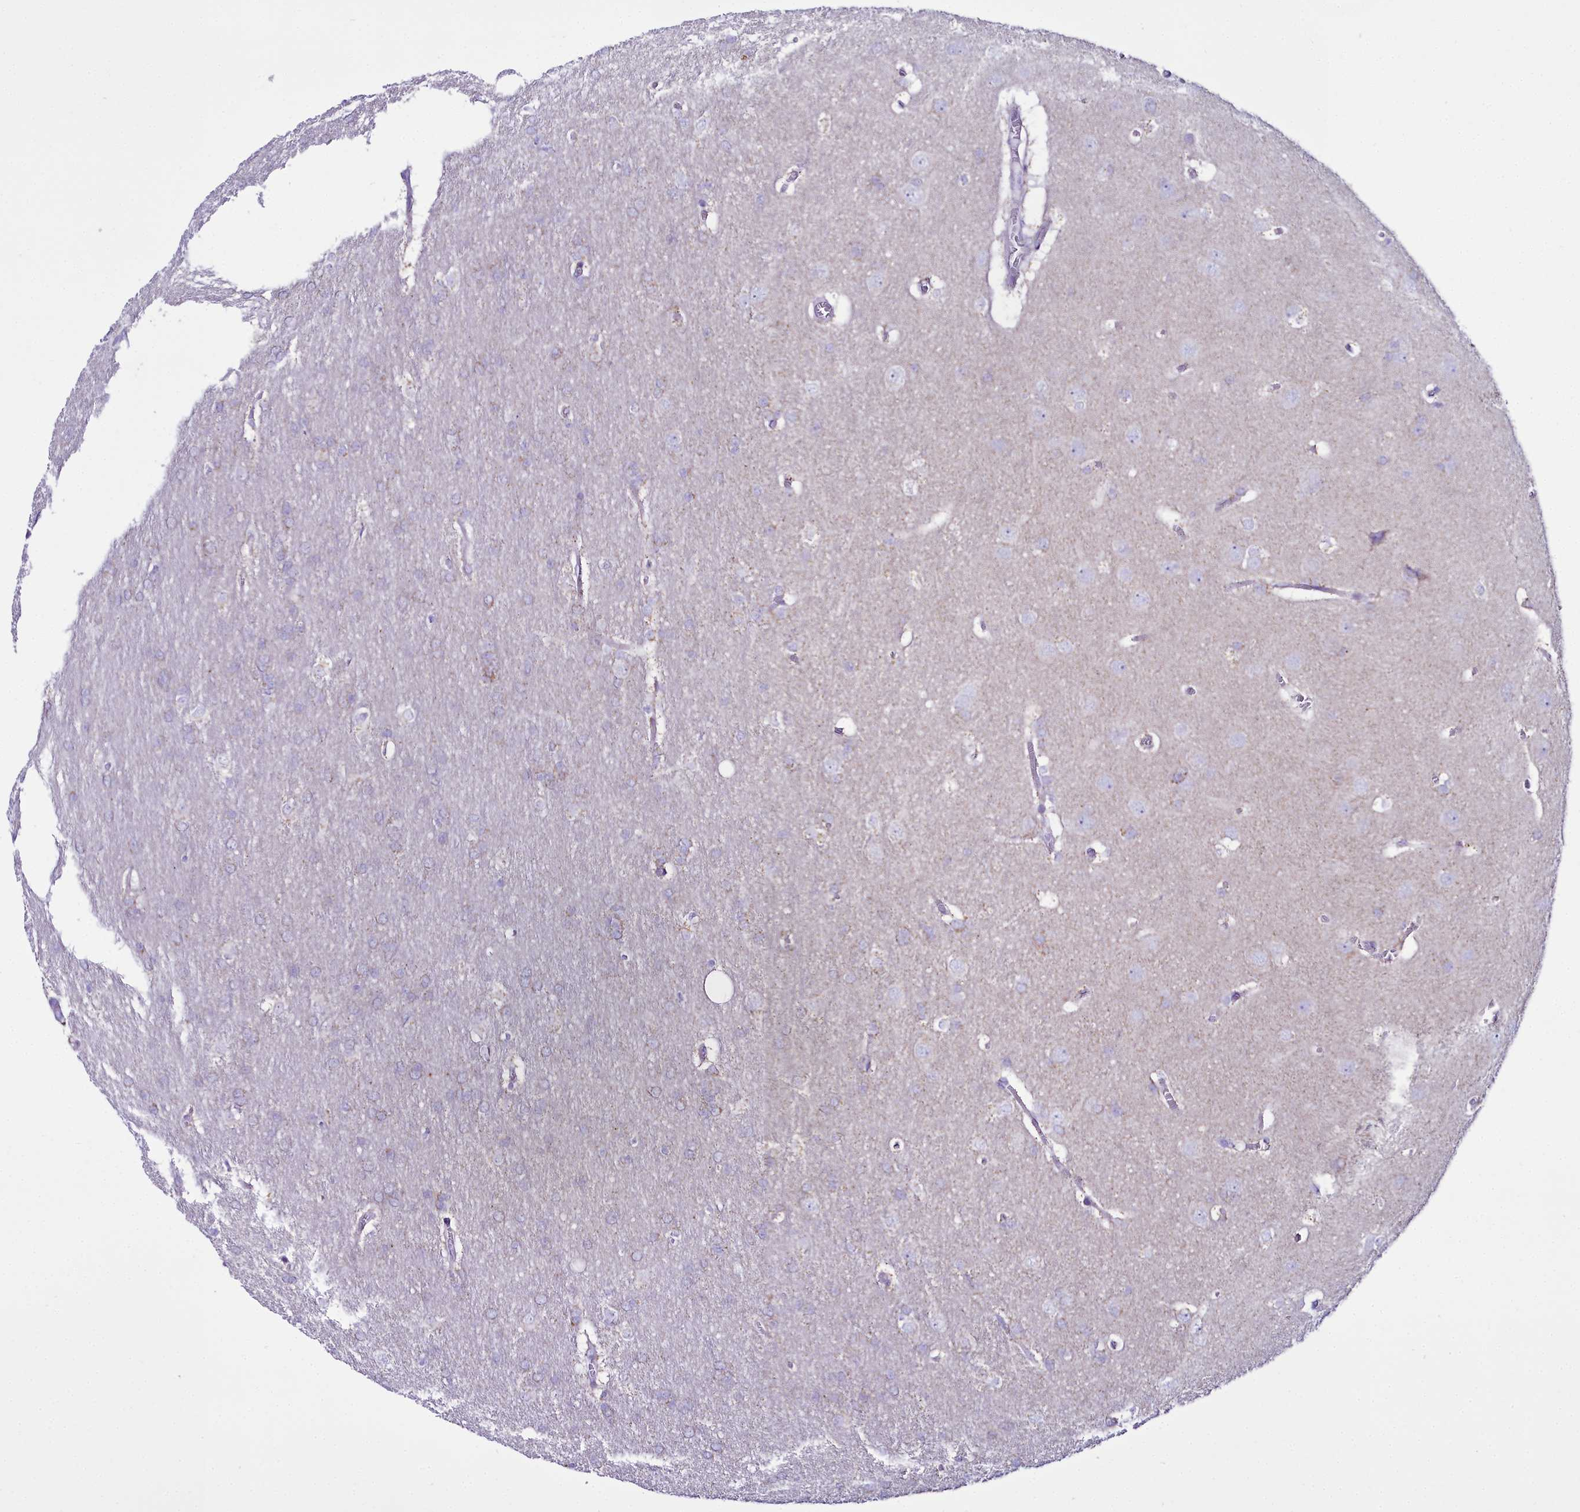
{"staining": {"intensity": "negative", "quantity": "none", "location": "none"}, "tissue": "glioma", "cell_type": "Tumor cells", "image_type": "cancer", "snomed": [{"axis": "morphology", "description": "Glioma, malignant, Low grade"}, {"axis": "topography", "description": "Brain"}], "caption": "Immunohistochemical staining of glioma shows no significant staining in tumor cells.", "gene": "WDFY3", "patient": {"sex": "female", "age": 32}}